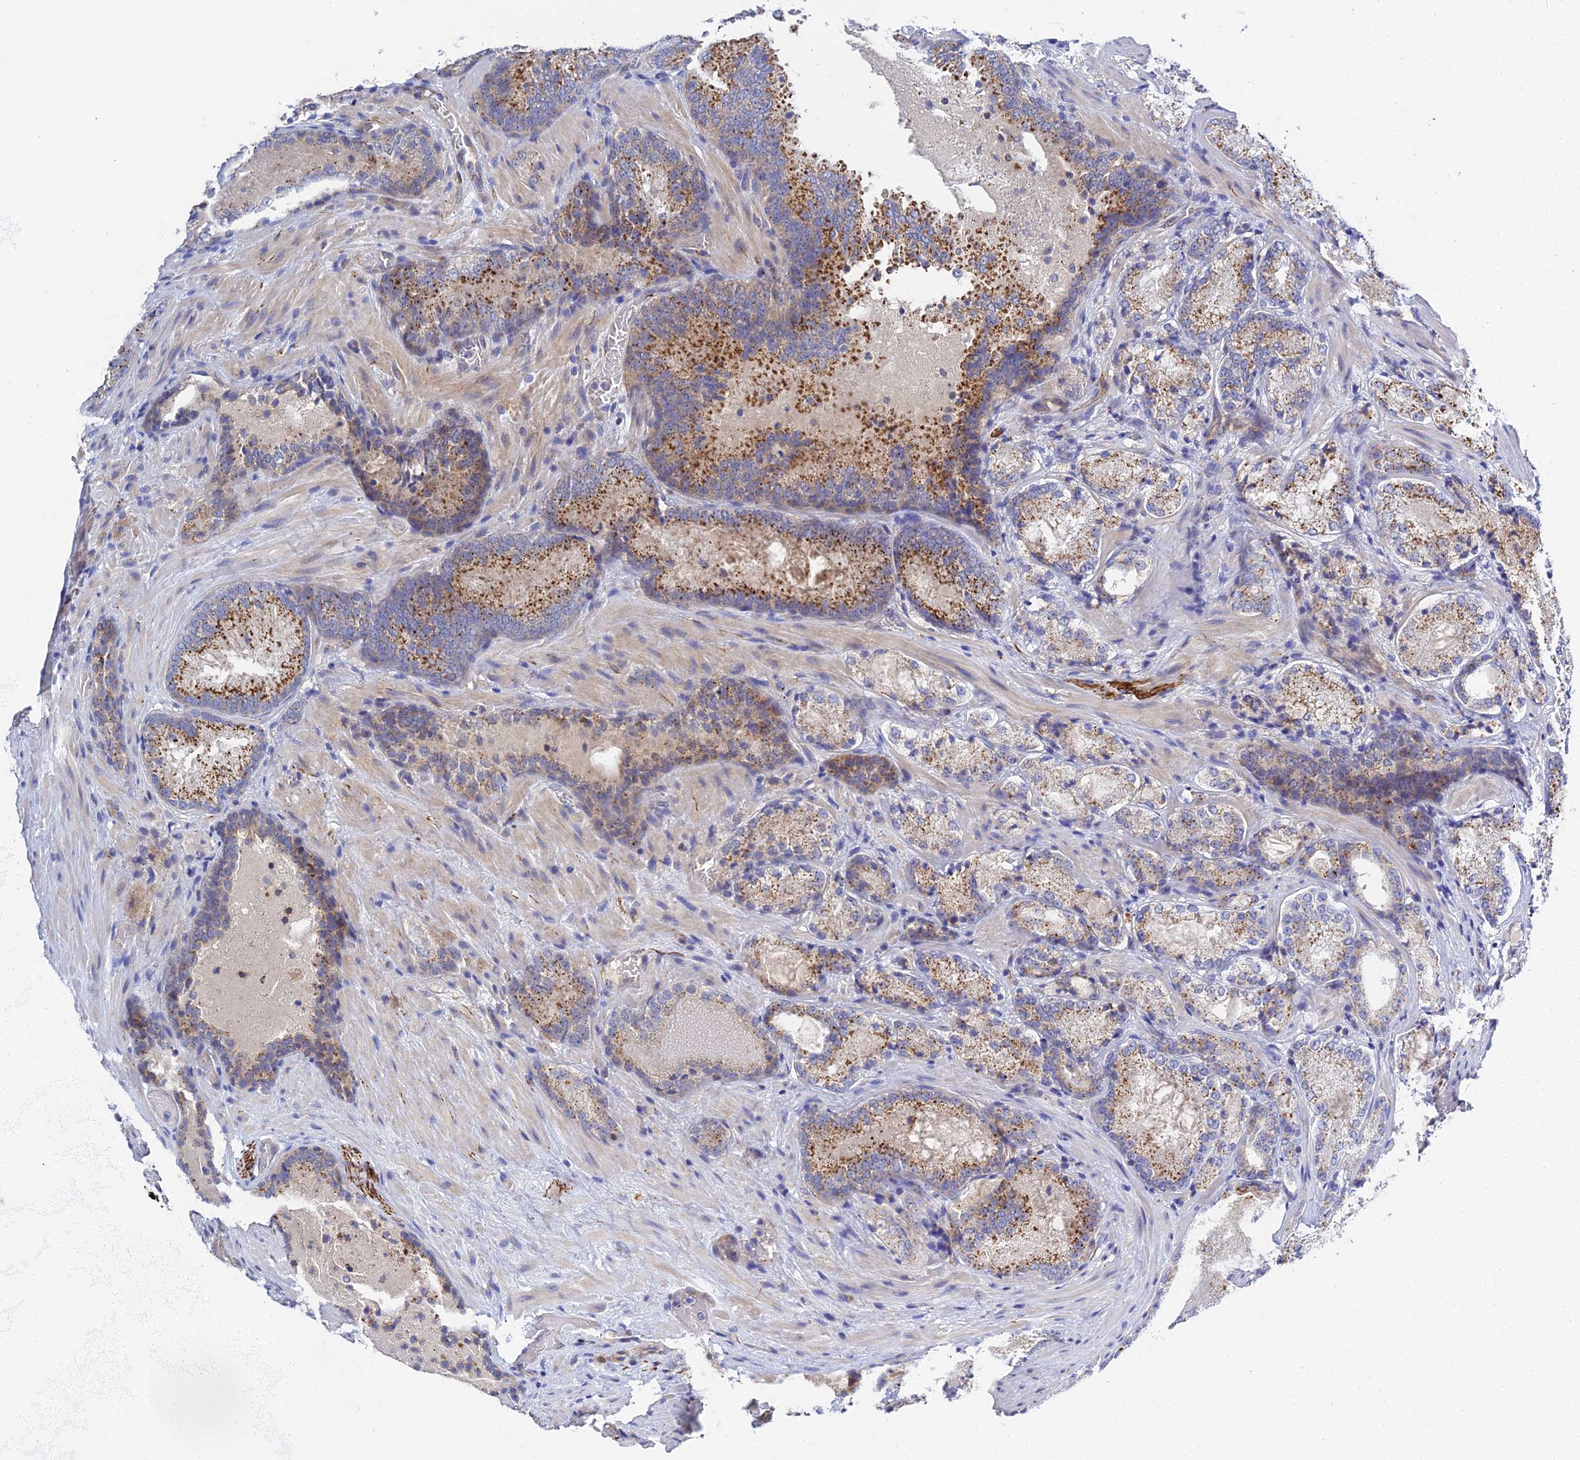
{"staining": {"intensity": "moderate", "quantity": ">75%", "location": "cytoplasmic/membranous"}, "tissue": "prostate cancer", "cell_type": "Tumor cells", "image_type": "cancer", "snomed": [{"axis": "morphology", "description": "Adenocarcinoma, Low grade"}, {"axis": "topography", "description": "Prostate"}], "caption": "Brown immunohistochemical staining in prostate cancer (low-grade adenocarcinoma) exhibits moderate cytoplasmic/membranous positivity in approximately >75% of tumor cells. Ihc stains the protein in brown and the nuclei are stained blue.", "gene": "APOBEC3H", "patient": {"sex": "male", "age": 74}}